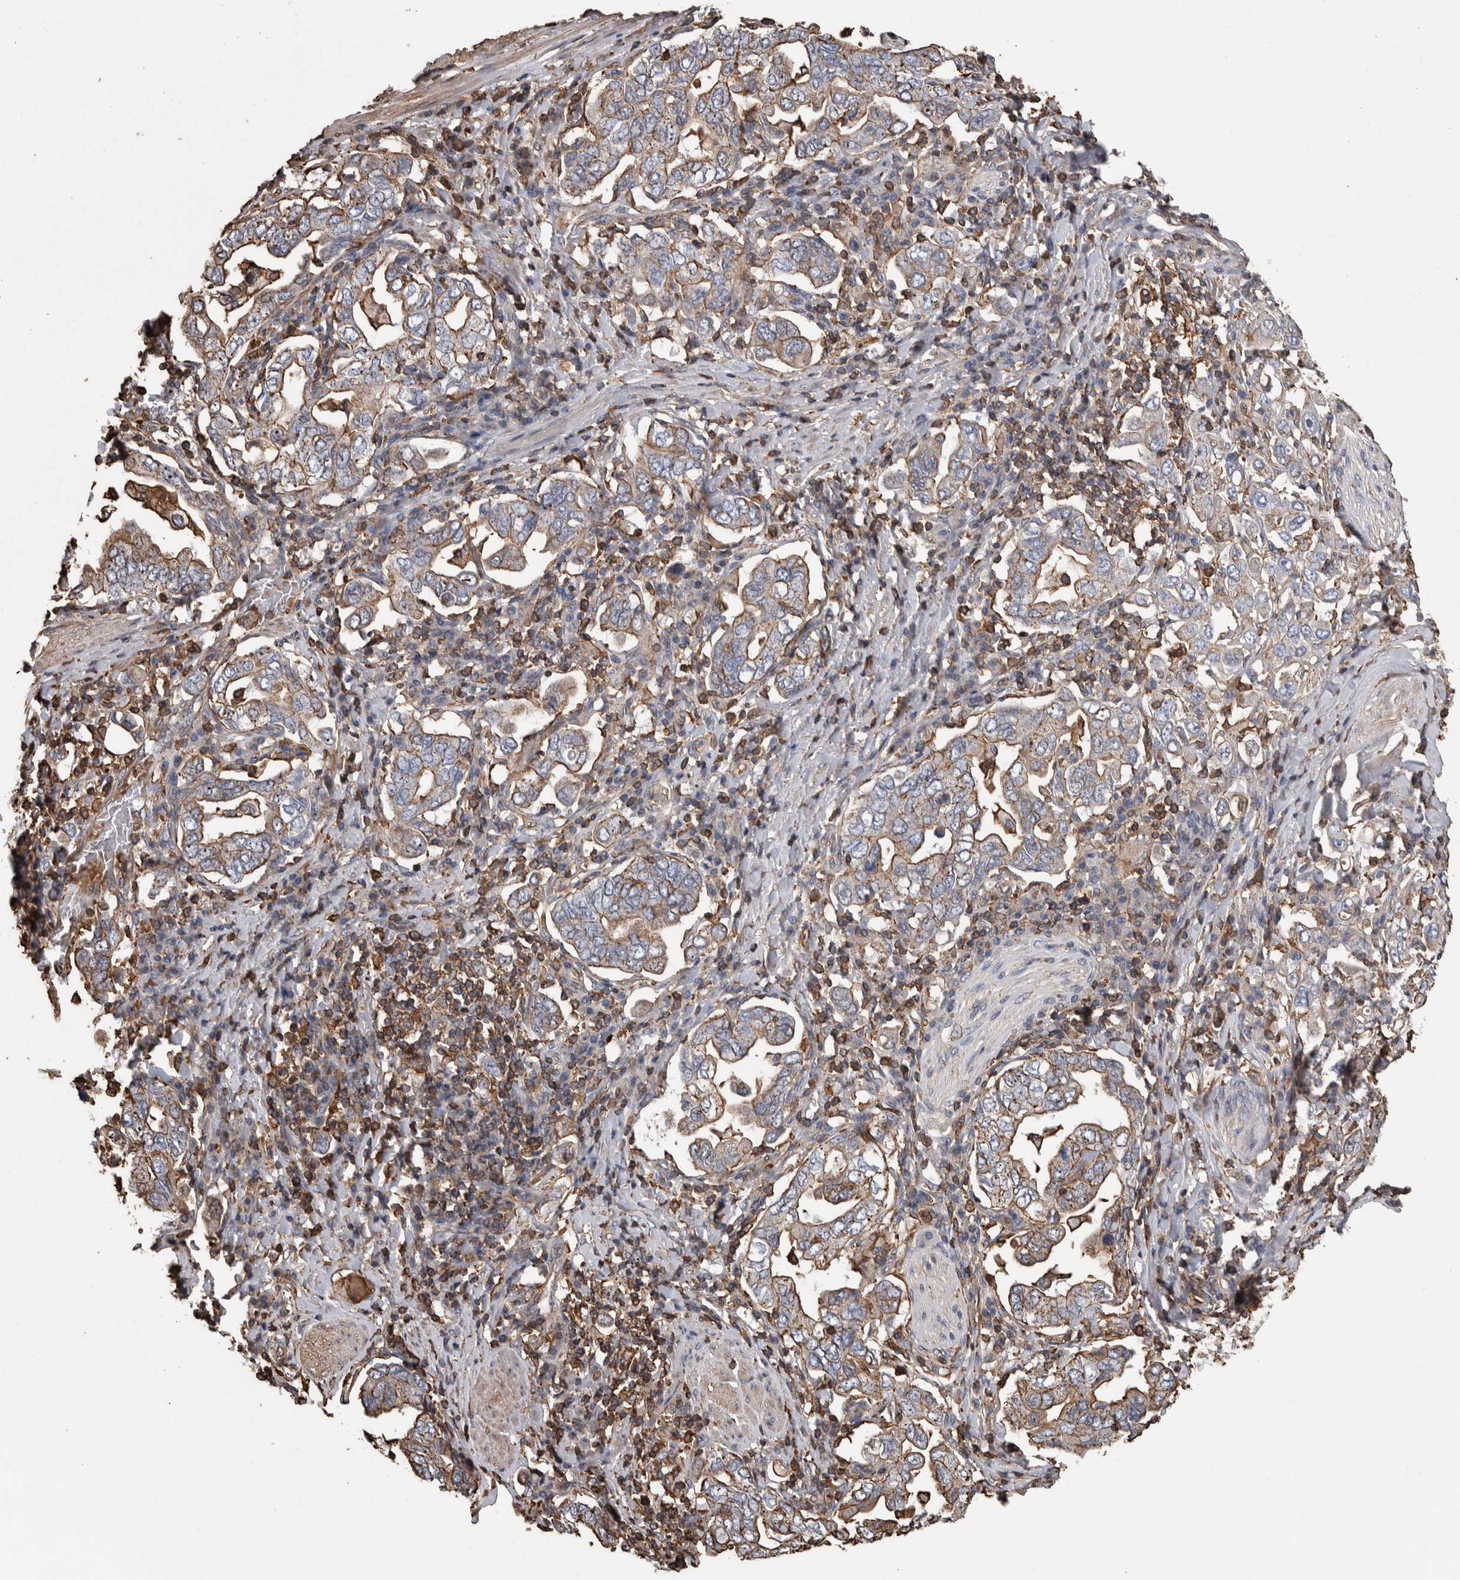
{"staining": {"intensity": "weak", "quantity": ">75%", "location": "cytoplasmic/membranous"}, "tissue": "stomach cancer", "cell_type": "Tumor cells", "image_type": "cancer", "snomed": [{"axis": "morphology", "description": "Adenocarcinoma, NOS"}, {"axis": "topography", "description": "Stomach, upper"}], "caption": "A photomicrograph showing weak cytoplasmic/membranous staining in approximately >75% of tumor cells in stomach cancer, as visualized by brown immunohistochemical staining.", "gene": "ENPP2", "patient": {"sex": "male", "age": 62}}